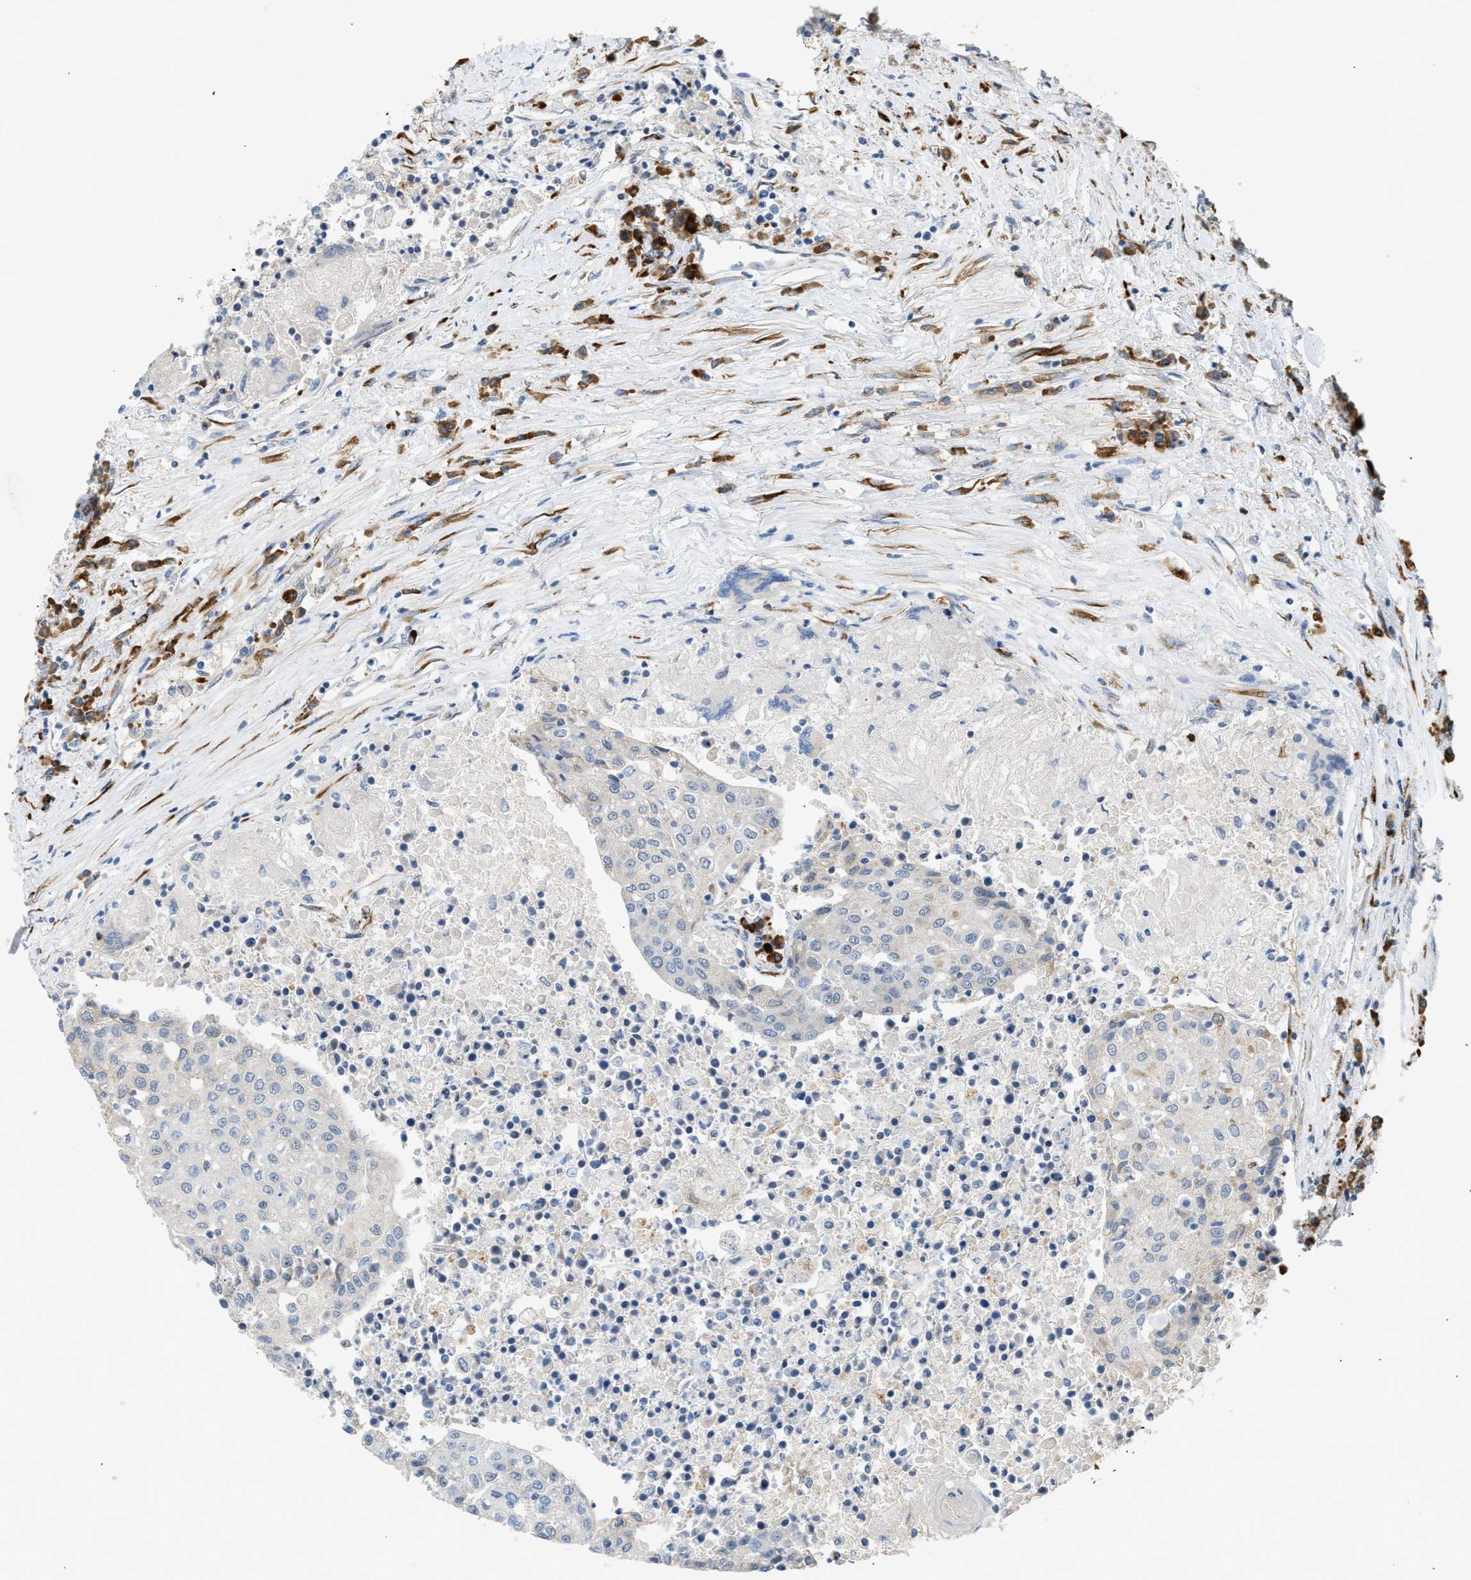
{"staining": {"intensity": "weak", "quantity": "<25%", "location": "cytoplasmic/membranous"}, "tissue": "urothelial cancer", "cell_type": "Tumor cells", "image_type": "cancer", "snomed": [{"axis": "morphology", "description": "Urothelial carcinoma, High grade"}, {"axis": "topography", "description": "Urinary bladder"}], "caption": "High magnification brightfield microscopy of urothelial carcinoma (high-grade) stained with DAB (3,3'-diaminobenzidine) (brown) and counterstained with hematoxylin (blue): tumor cells show no significant staining.", "gene": "KCNC2", "patient": {"sex": "female", "age": 85}}